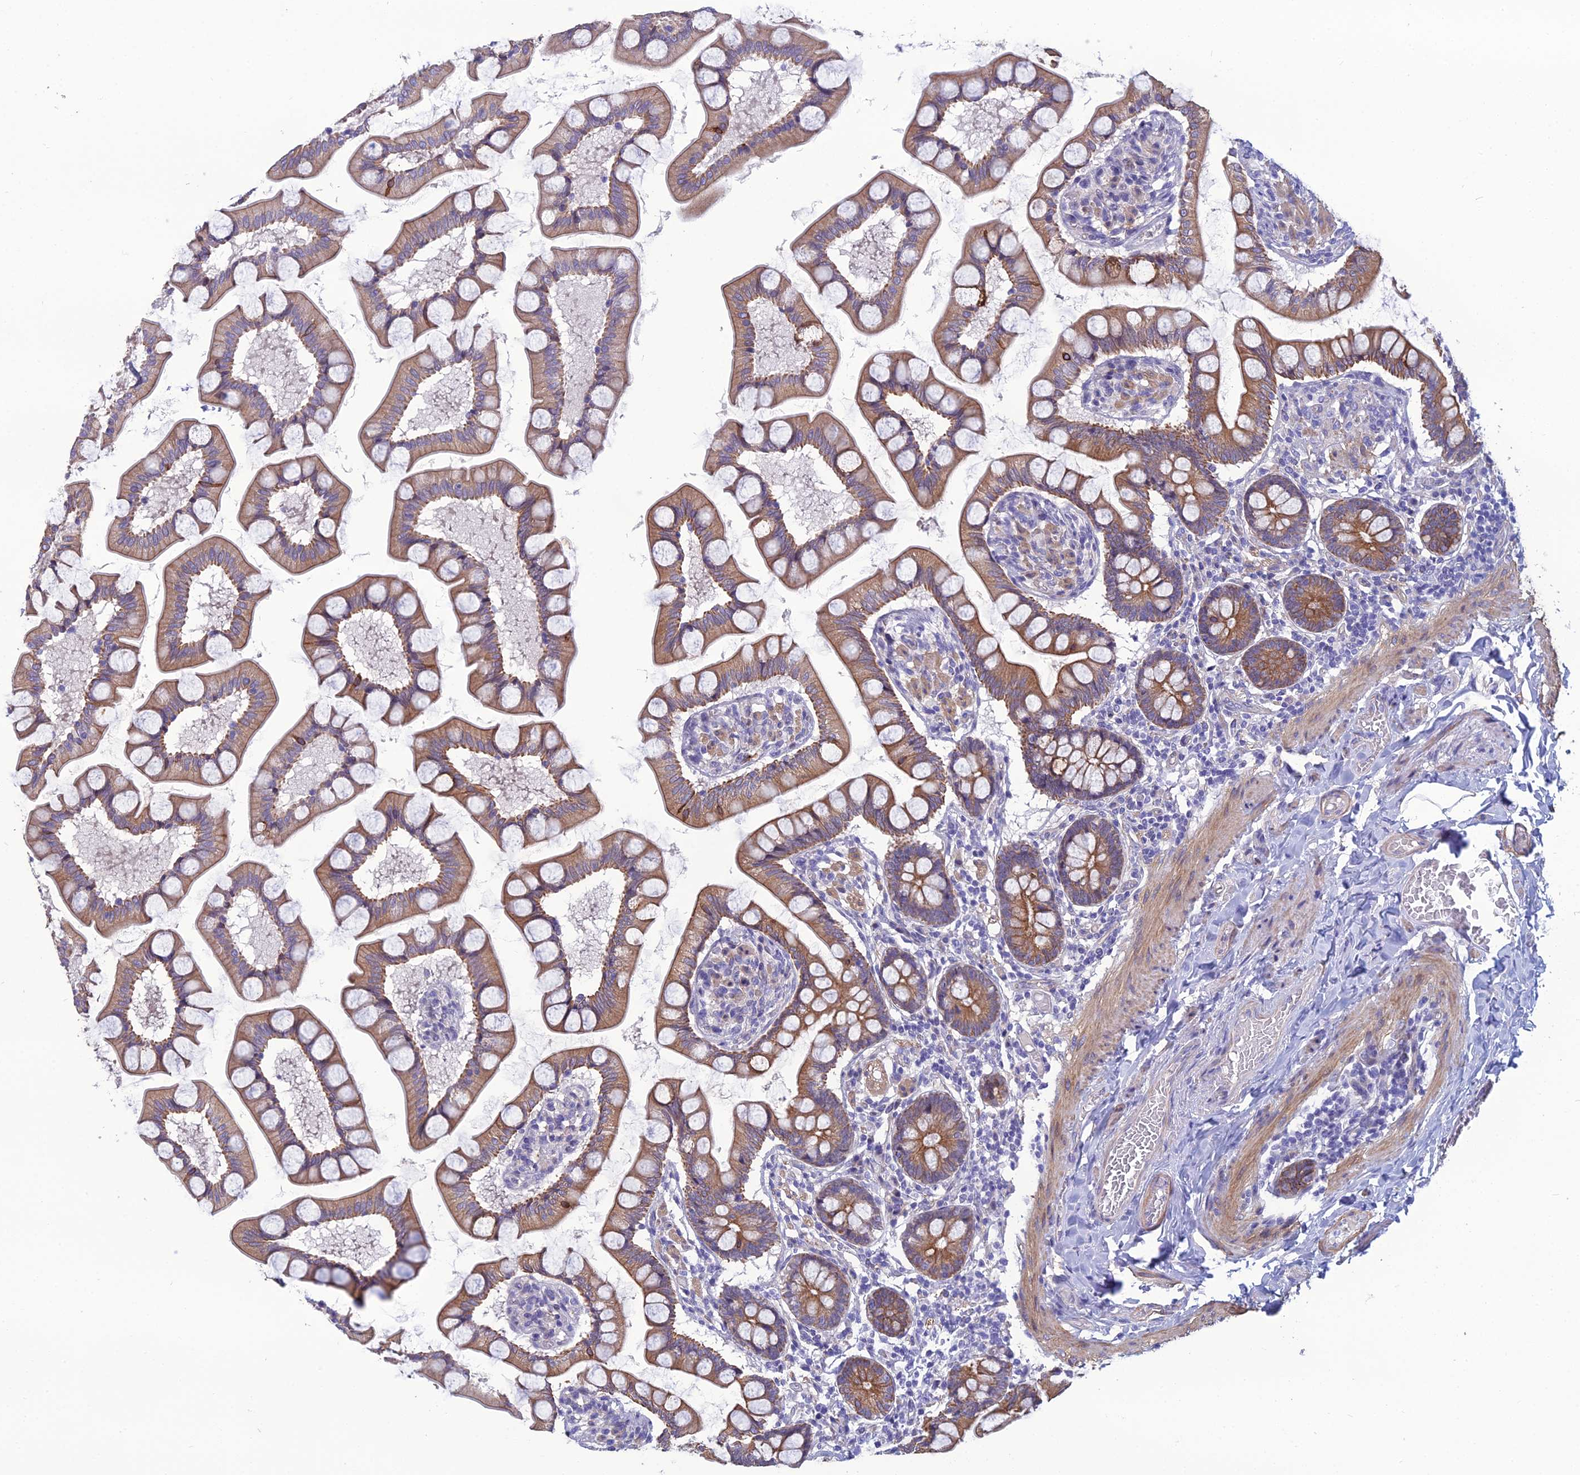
{"staining": {"intensity": "moderate", "quantity": ">75%", "location": "cytoplasmic/membranous"}, "tissue": "small intestine", "cell_type": "Glandular cells", "image_type": "normal", "snomed": [{"axis": "morphology", "description": "Normal tissue, NOS"}, {"axis": "topography", "description": "Small intestine"}], "caption": "The immunohistochemical stain labels moderate cytoplasmic/membranous expression in glandular cells of benign small intestine.", "gene": "LZTS2", "patient": {"sex": "male", "age": 41}}